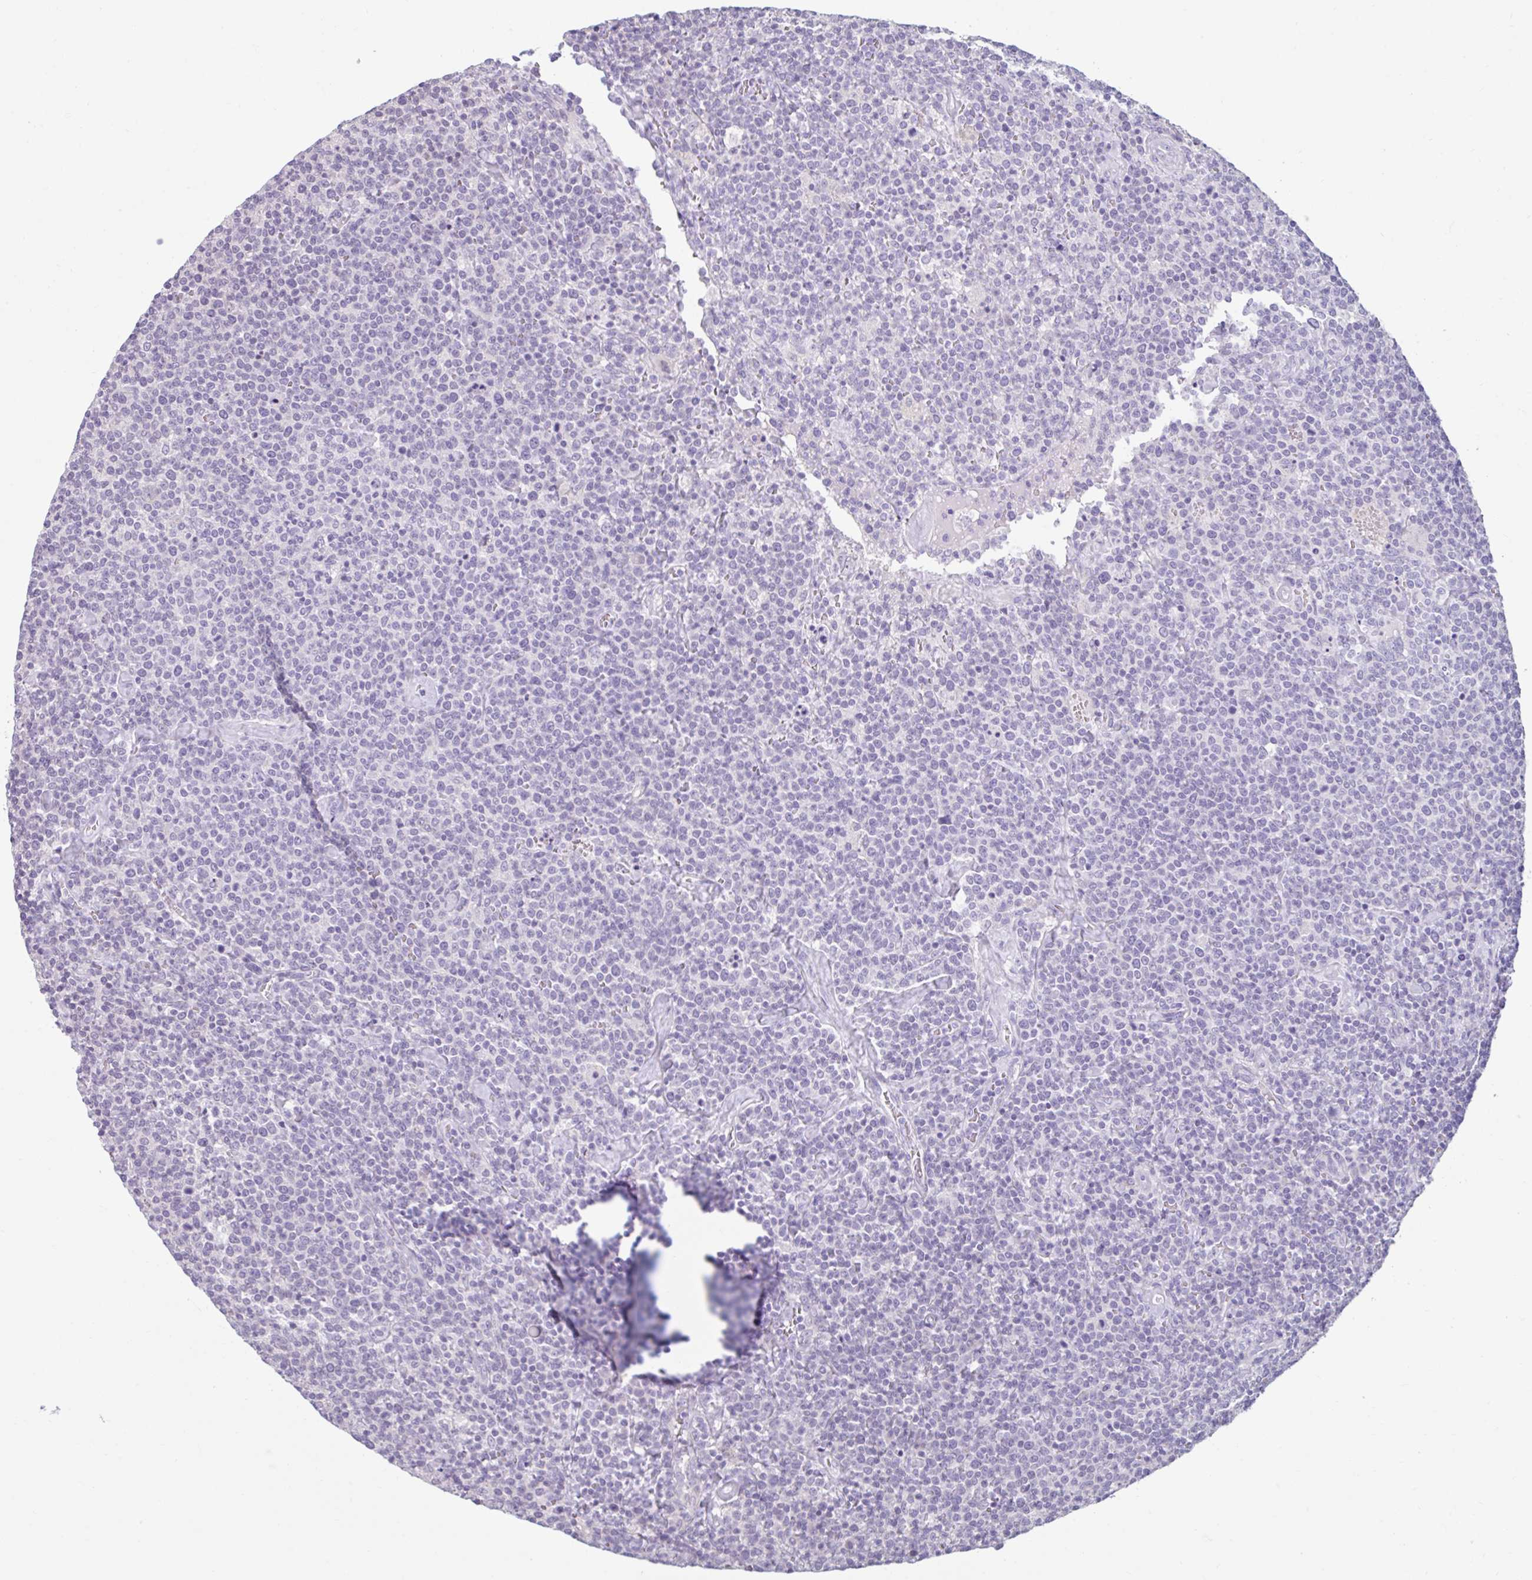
{"staining": {"intensity": "negative", "quantity": "none", "location": "none"}, "tissue": "lymphoma", "cell_type": "Tumor cells", "image_type": "cancer", "snomed": [{"axis": "morphology", "description": "Malignant lymphoma, non-Hodgkin's type, High grade"}, {"axis": "topography", "description": "Lymph node"}], "caption": "There is no significant positivity in tumor cells of high-grade malignant lymphoma, non-Hodgkin's type.", "gene": "CDH19", "patient": {"sex": "male", "age": 61}}